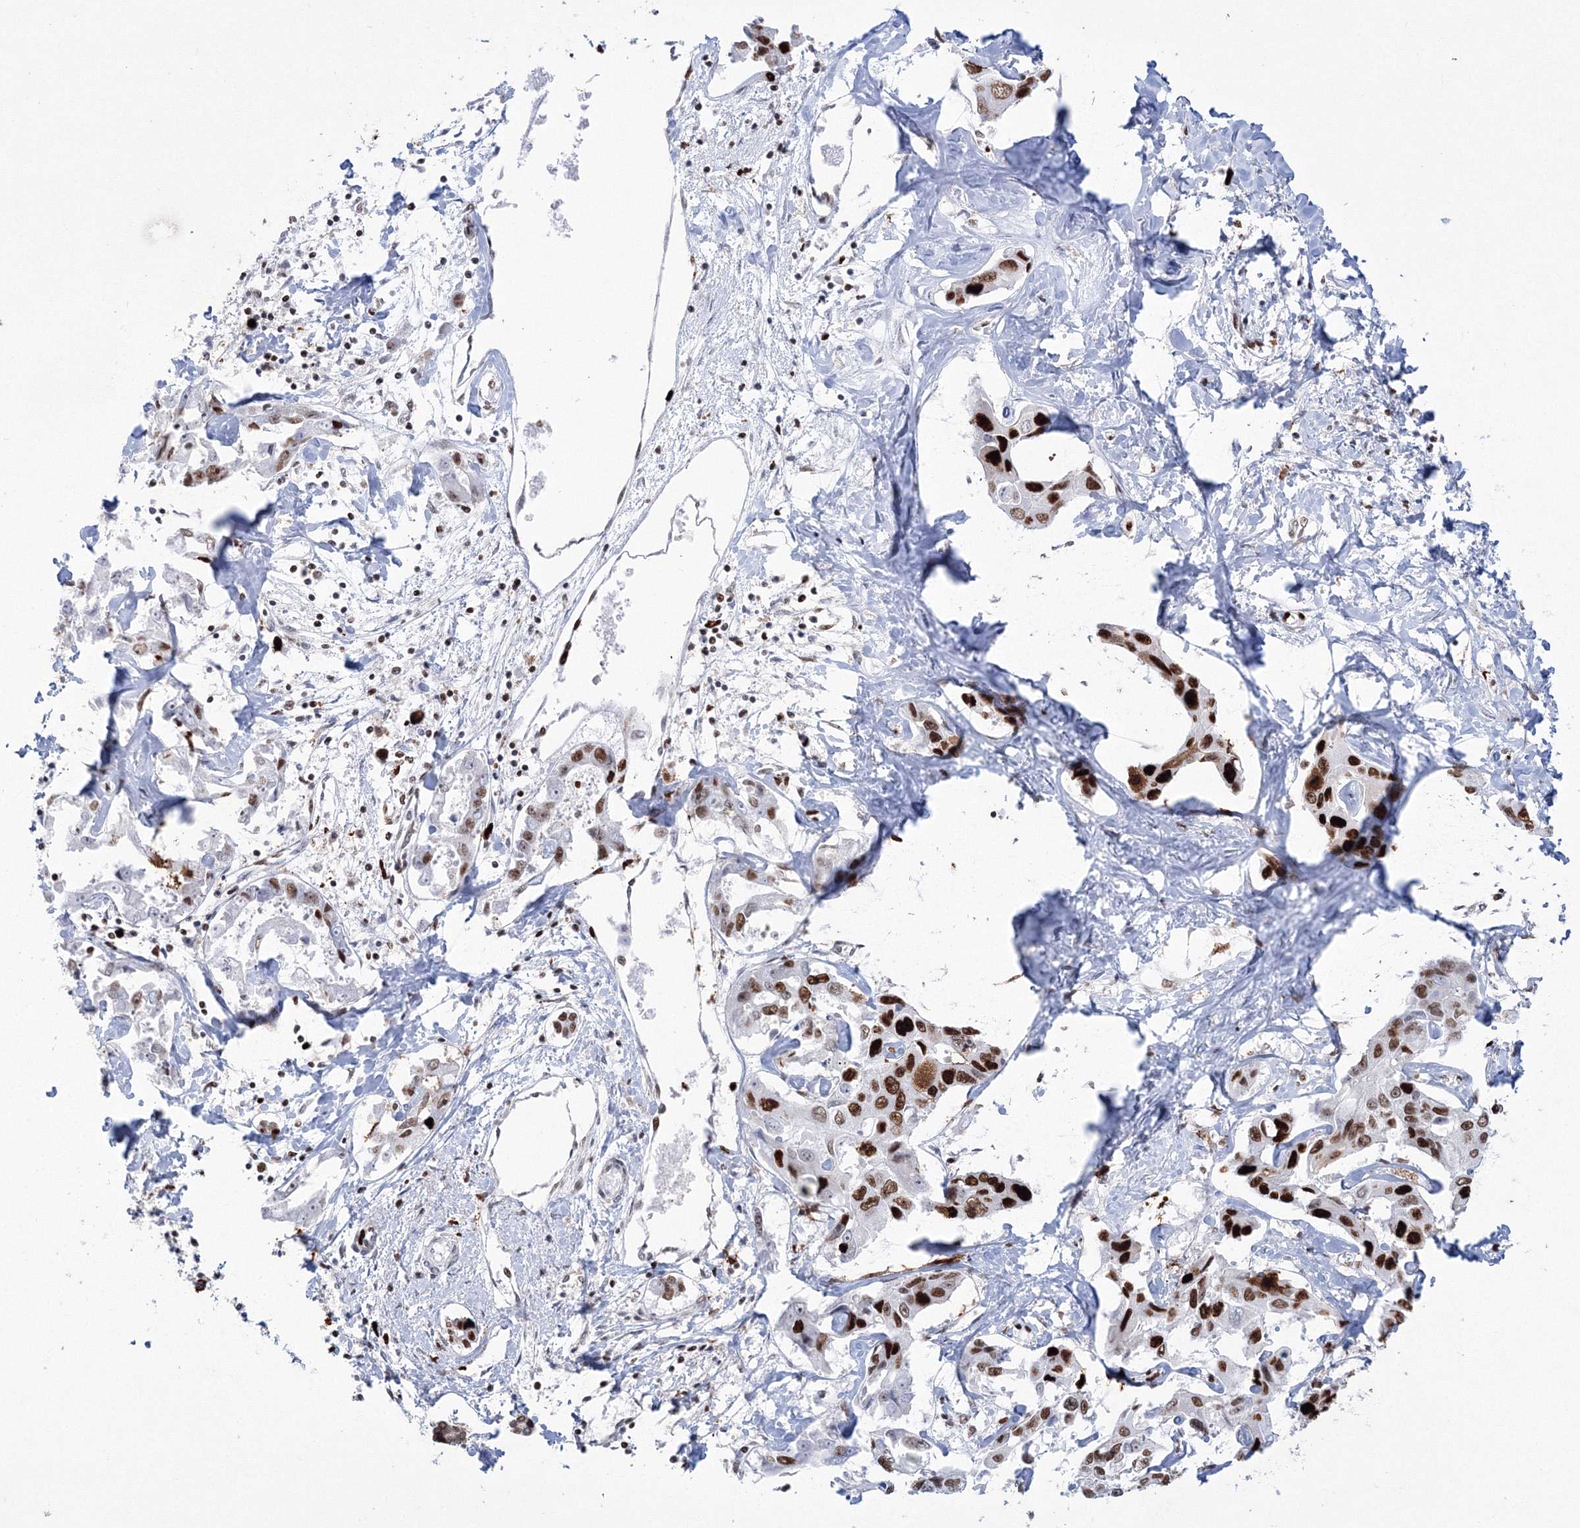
{"staining": {"intensity": "strong", "quantity": "25%-75%", "location": "nuclear"}, "tissue": "liver cancer", "cell_type": "Tumor cells", "image_type": "cancer", "snomed": [{"axis": "morphology", "description": "Cholangiocarcinoma"}, {"axis": "topography", "description": "Liver"}], "caption": "Immunohistochemical staining of human liver cancer (cholangiocarcinoma) demonstrates high levels of strong nuclear protein staining in about 25%-75% of tumor cells.", "gene": "LIG1", "patient": {"sex": "male", "age": 59}}